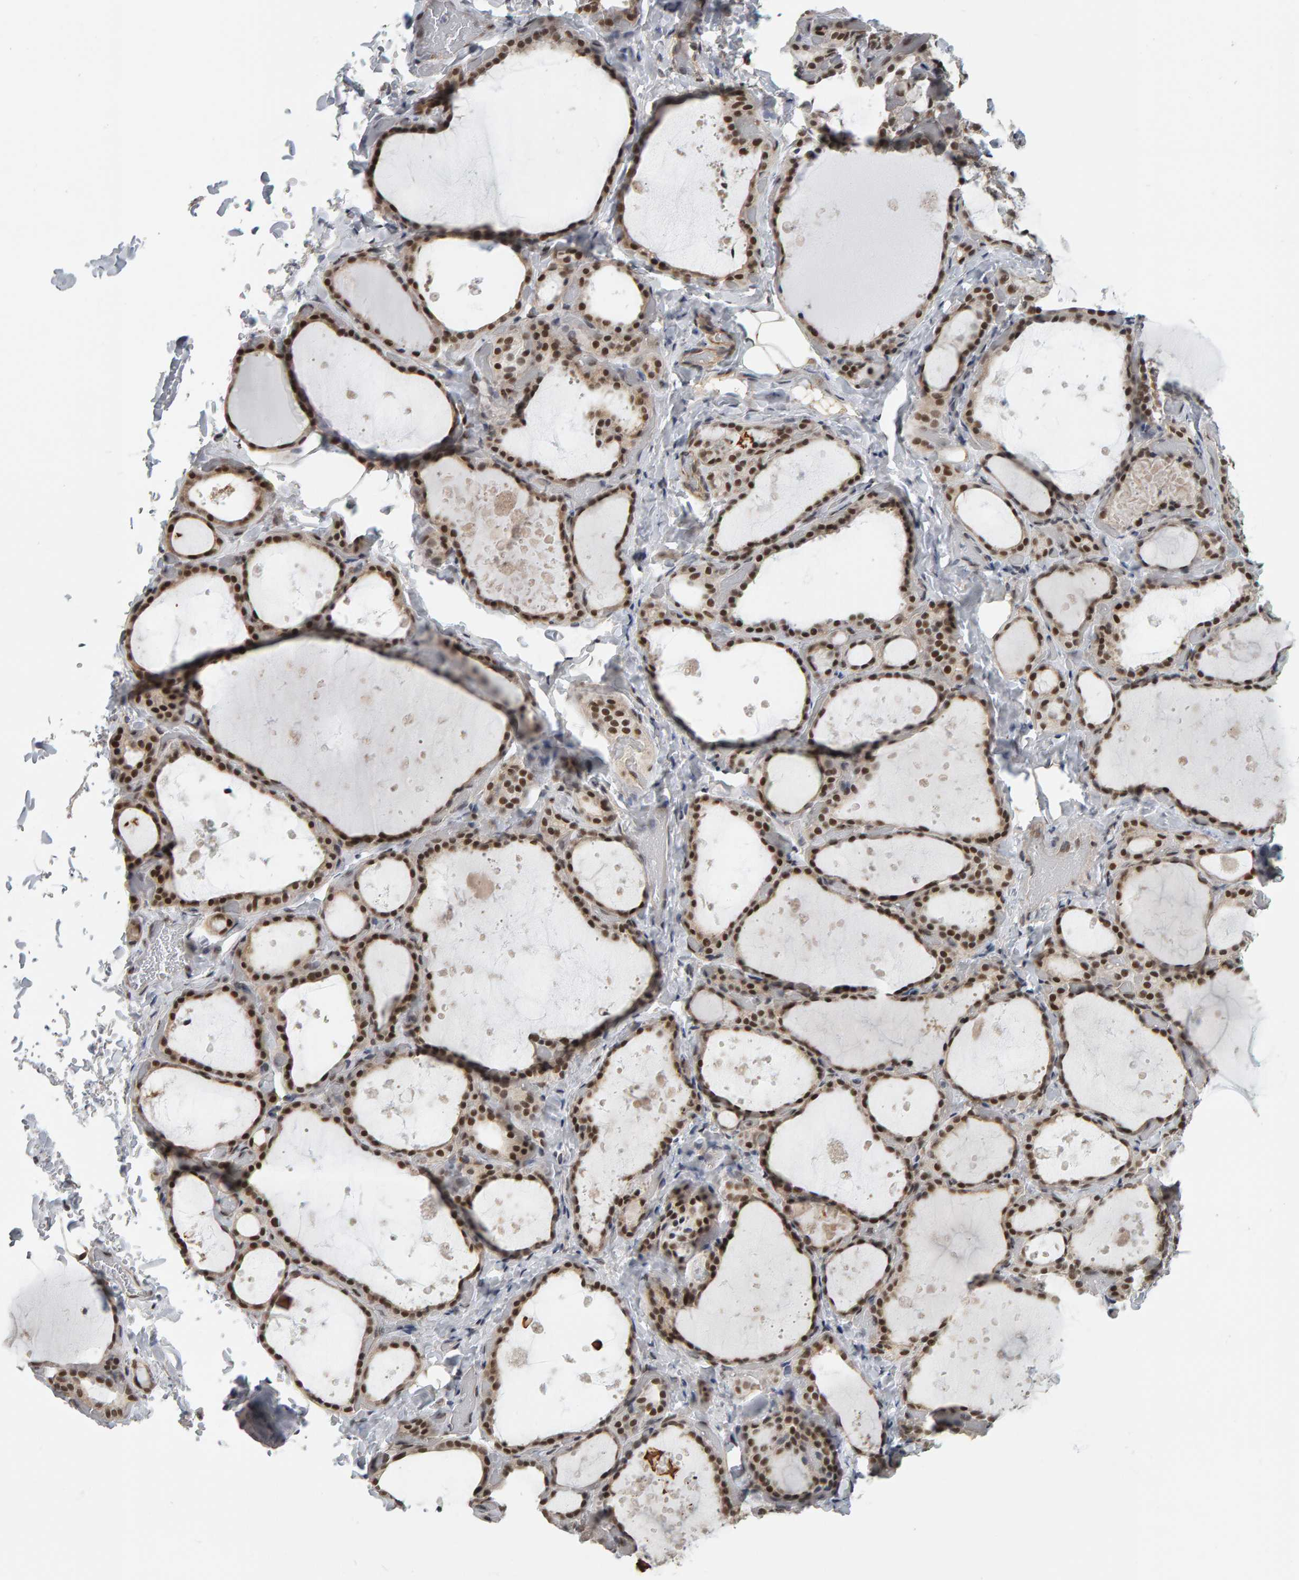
{"staining": {"intensity": "moderate", "quantity": ">75%", "location": "nuclear"}, "tissue": "thyroid gland", "cell_type": "Glandular cells", "image_type": "normal", "snomed": [{"axis": "morphology", "description": "Normal tissue, NOS"}, {"axis": "topography", "description": "Thyroid gland"}], "caption": "This image demonstrates unremarkable thyroid gland stained with immunohistochemistry to label a protein in brown. The nuclear of glandular cells show moderate positivity for the protein. Nuclei are counter-stained blue.", "gene": "ATF7IP", "patient": {"sex": "female", "age": 44}}